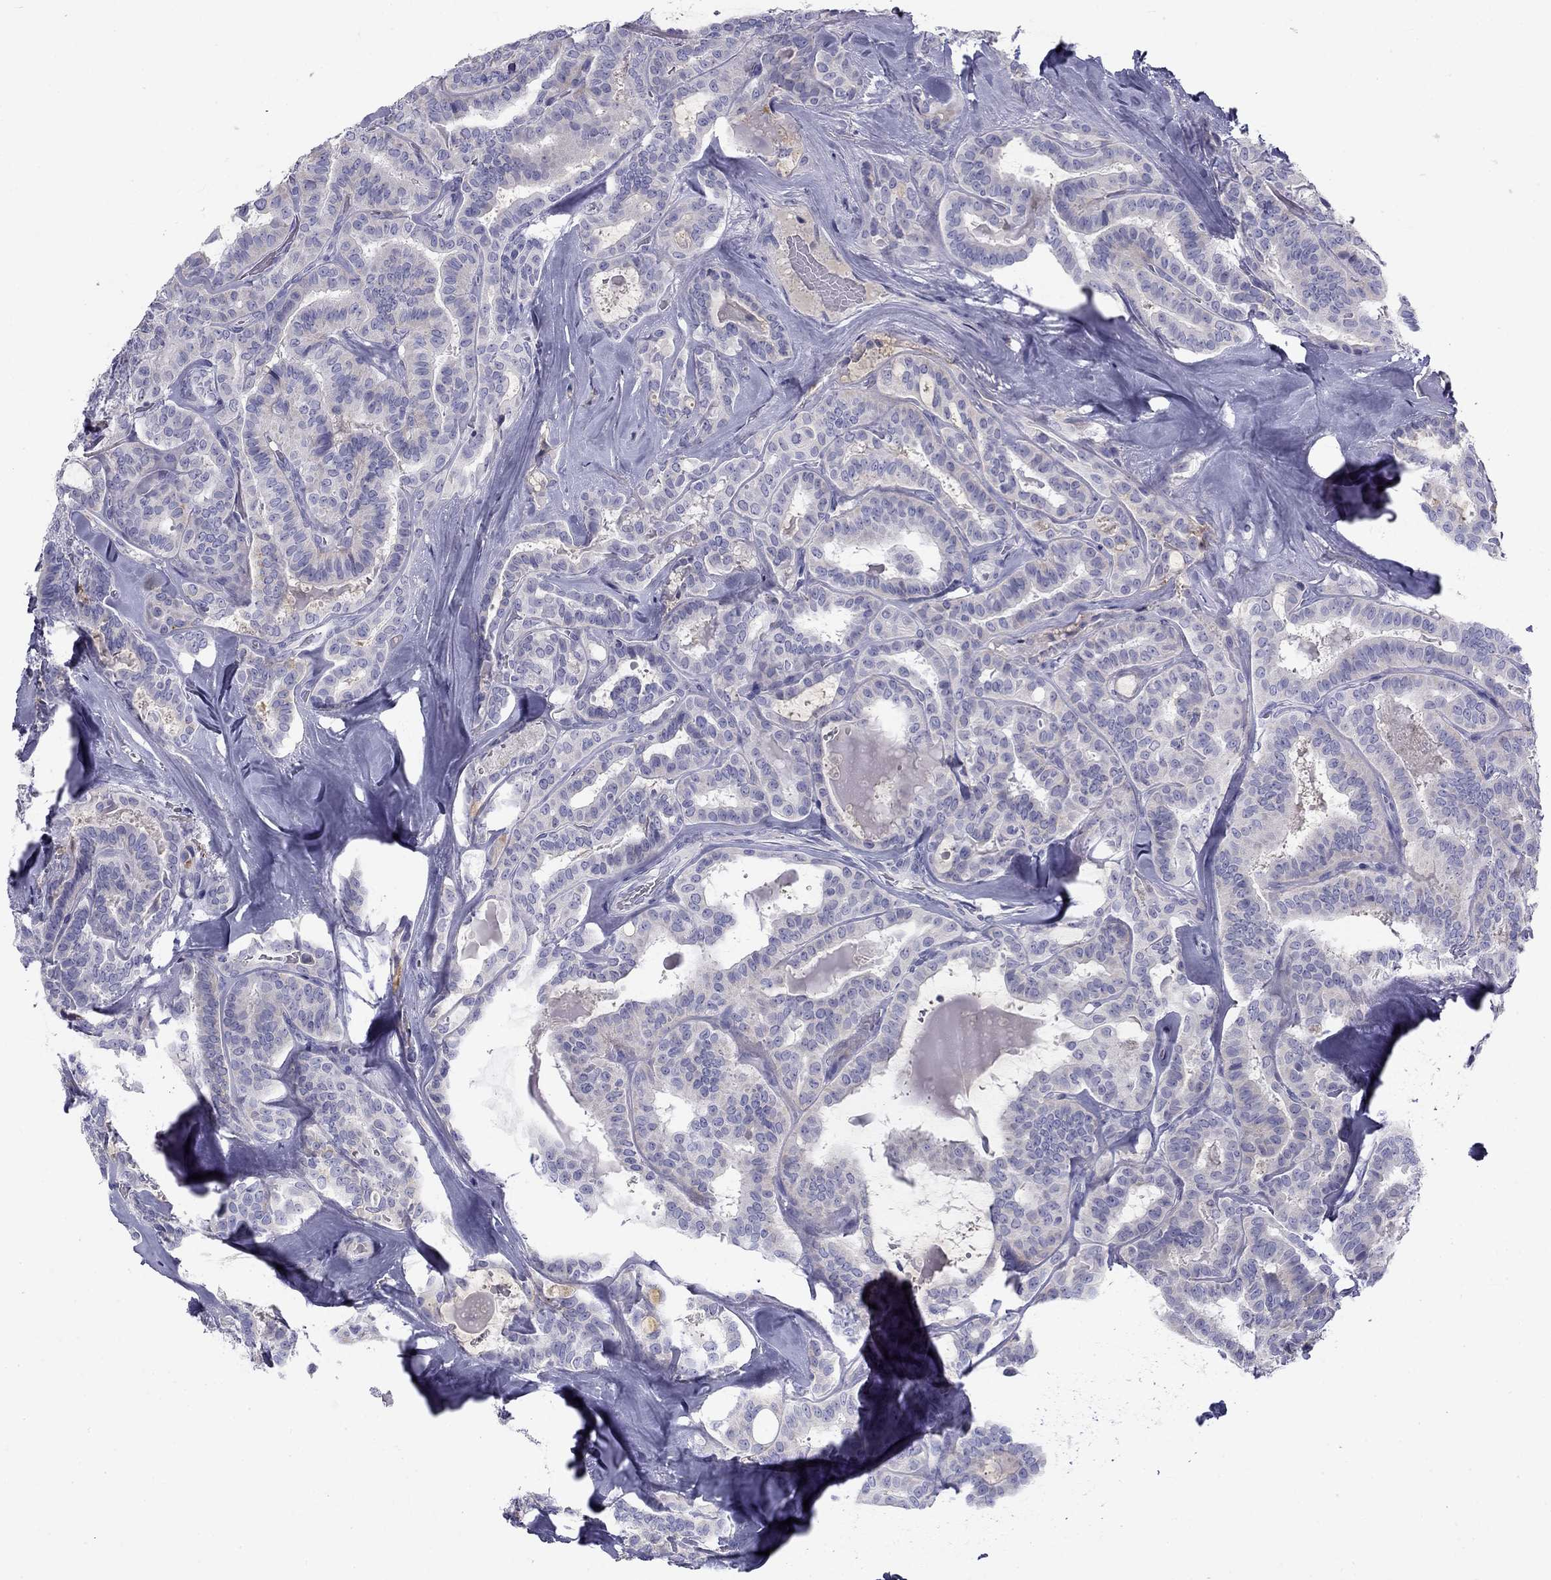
{"staining": {"intensity": "negative", "quantity": "none", "location": "none"}, "tissue": "thyroid cancer", "cell_type": "Tumor cells", "image_type": "cancer", "snomed": [{"axis": "morphology", "description": "Papillary adenocarcinoma, NOS"}, {"axis": "topography", "description": "Thyroid gland"}], "caption": "IHC histopathology image of neoplastic tissue: papillary adenocarcinoma (thyroid) stained with DAB displays no significant protein staining in tumor cells.", "gene": "CLPSL2", "patient": {"sex": "female", "age": 39}}